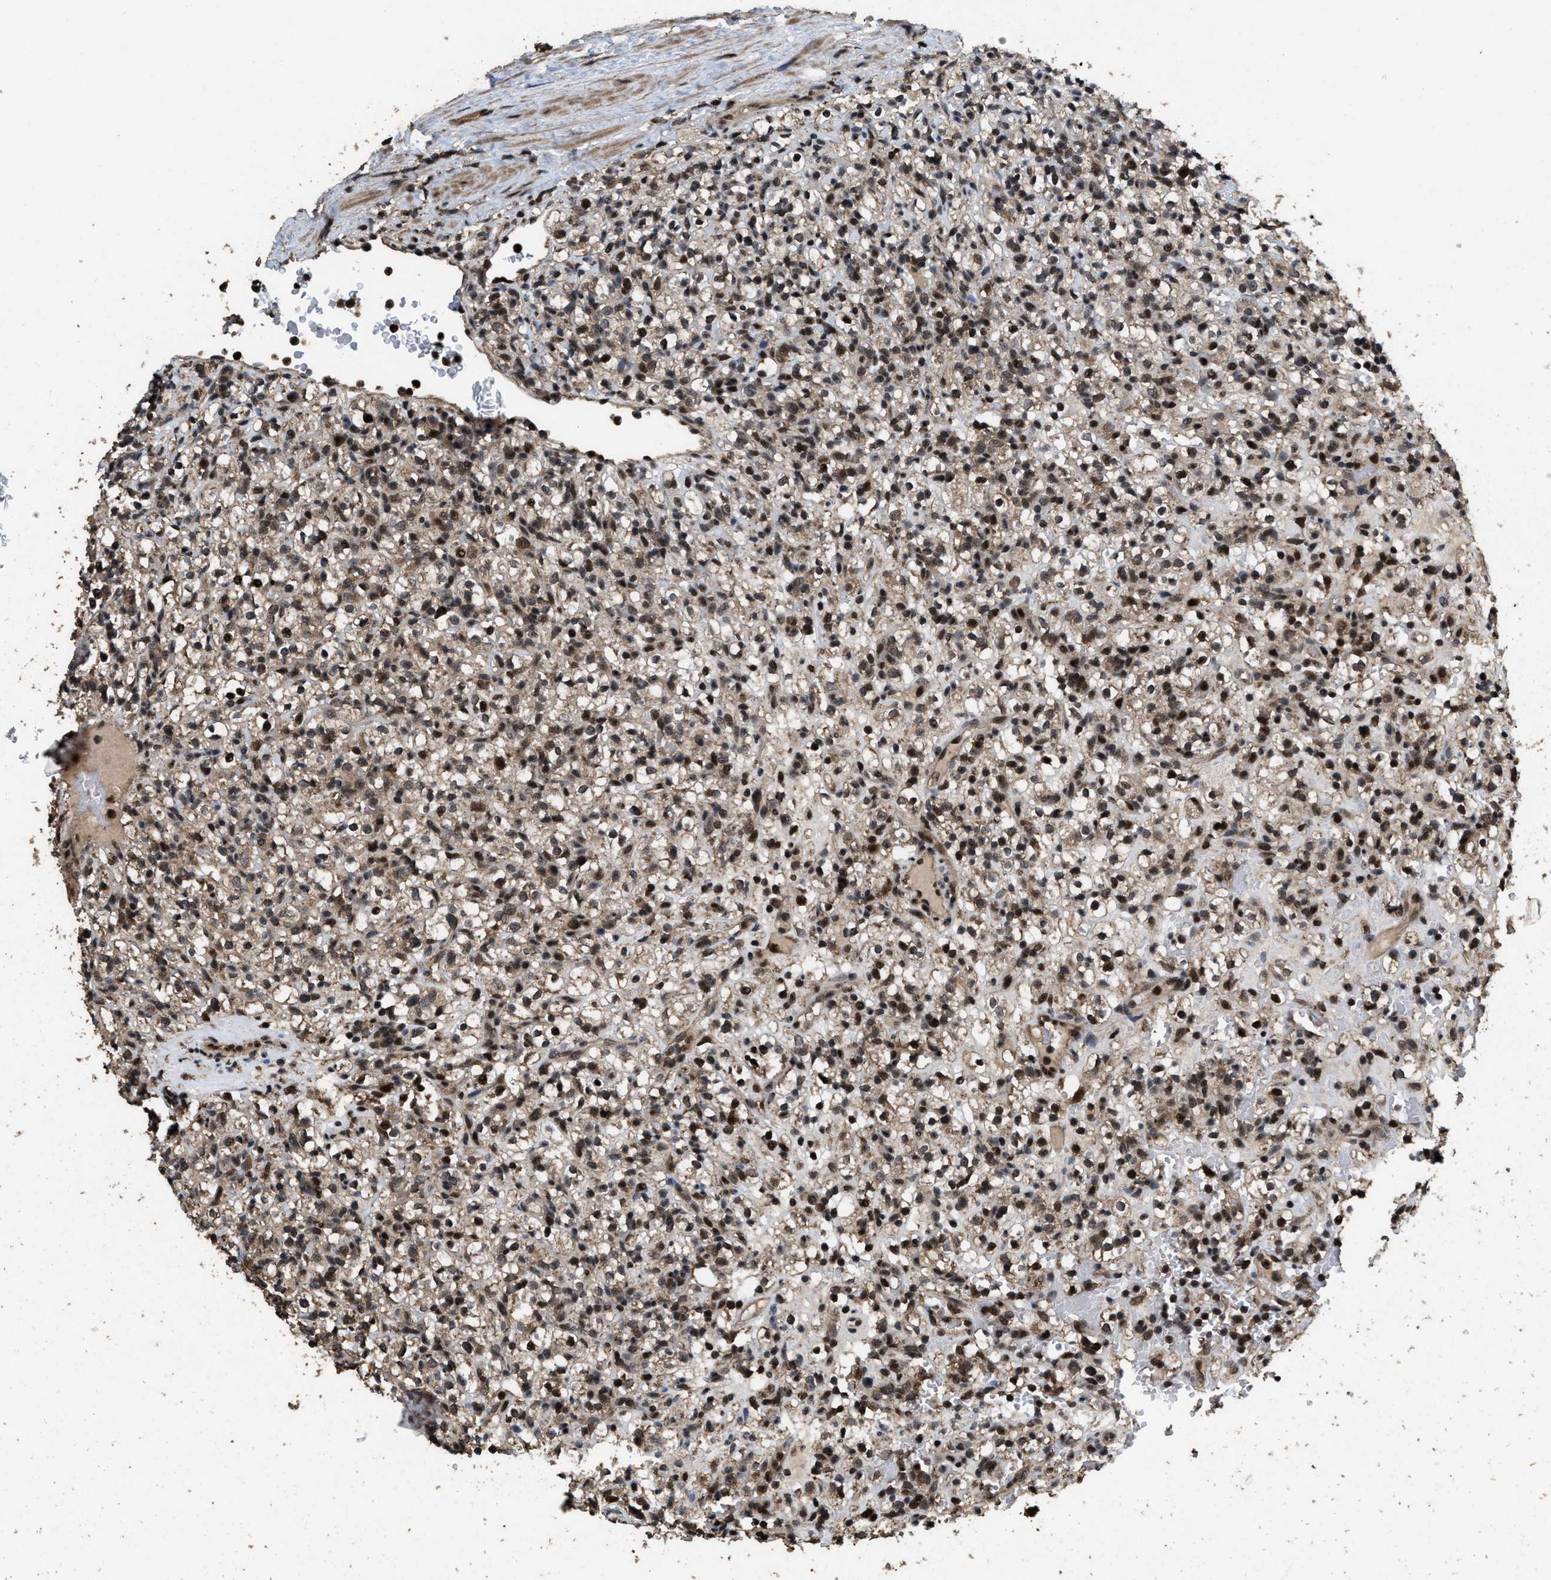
{"staining": {"intensity": "moderate", "quantity": "25%-75%", "location": "nuclear"}, "tissue": "renal cancer", "cell_type": "Tumor cells", "image_type": "cancer", "snomed": [{"axis": "morphology", "description": "Normal tissue, NOS"}, {"axis": "morphology", "description": "Adenocarcinoma, NOS"}, {"axis": "topography", "description": "Kidney"}], "caption": "Renal cancer was stained to show a protein in brown. There is medium levels of moderate nuclear positivity in about 25%-75% of tumor cells. (DAB = brown stain, brightfield microscopy at high magnification).", "gene": "HAUS6", "patient": {"sex": "female", "age": 72}}